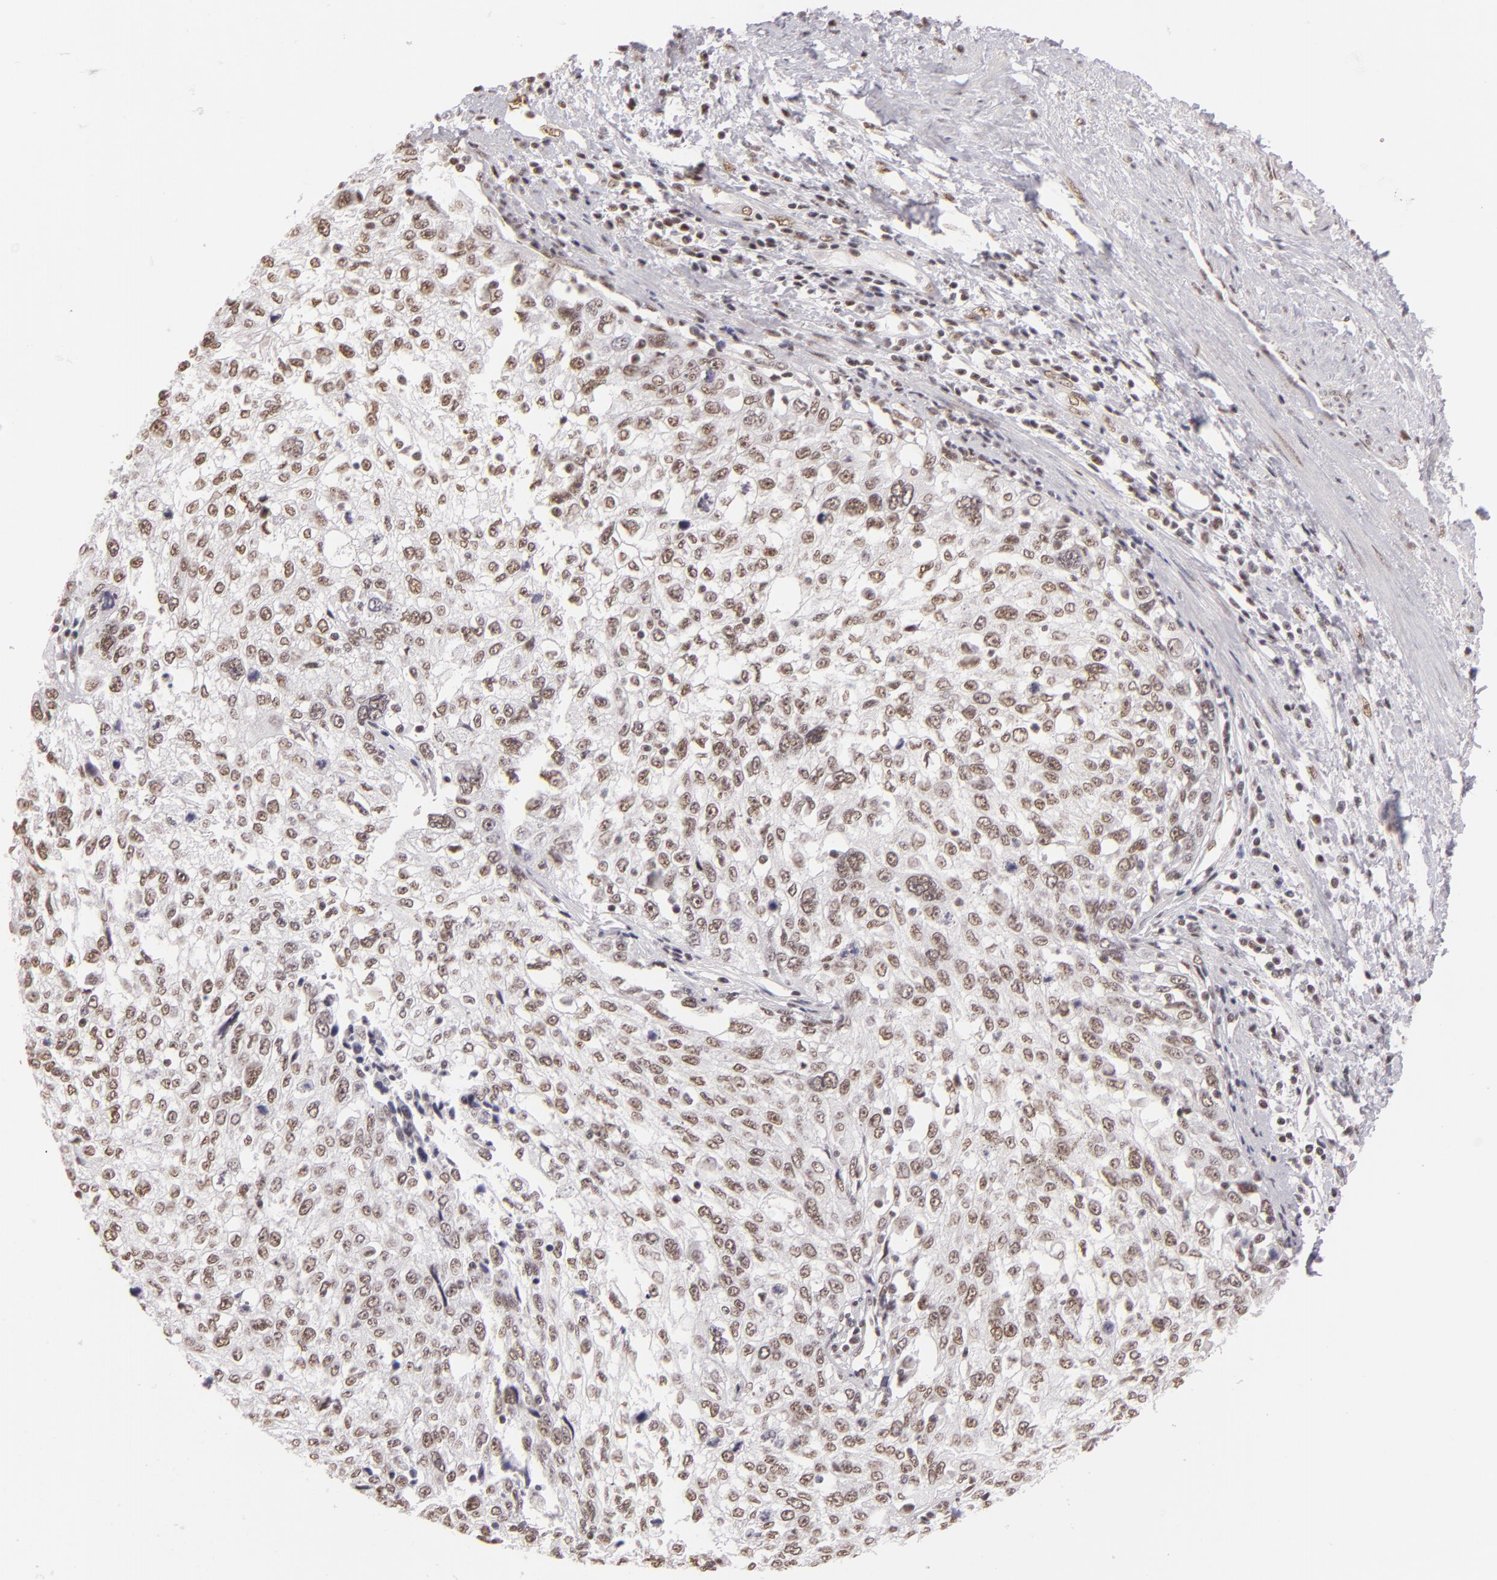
{"staining": {"intensity": "weak", "quantity": ">75%", "location": "nuclear"}, "tissue": "cervical cancer", "cell_type": "Tumor cells", "image_type": "cancer", "snomed": [{"axis": "morphology", "description": "Squamous cell carcinoma, NOS"}, {"axis": "topography", "description": "Cervix"}], "caption": "Immunohistochemical staining of human cervical cancer exhibits weak nuclear protein staining in about >75% of tumor cells.", "gene": "INTS6", "patient": {"sex": "female", "age": 57}}